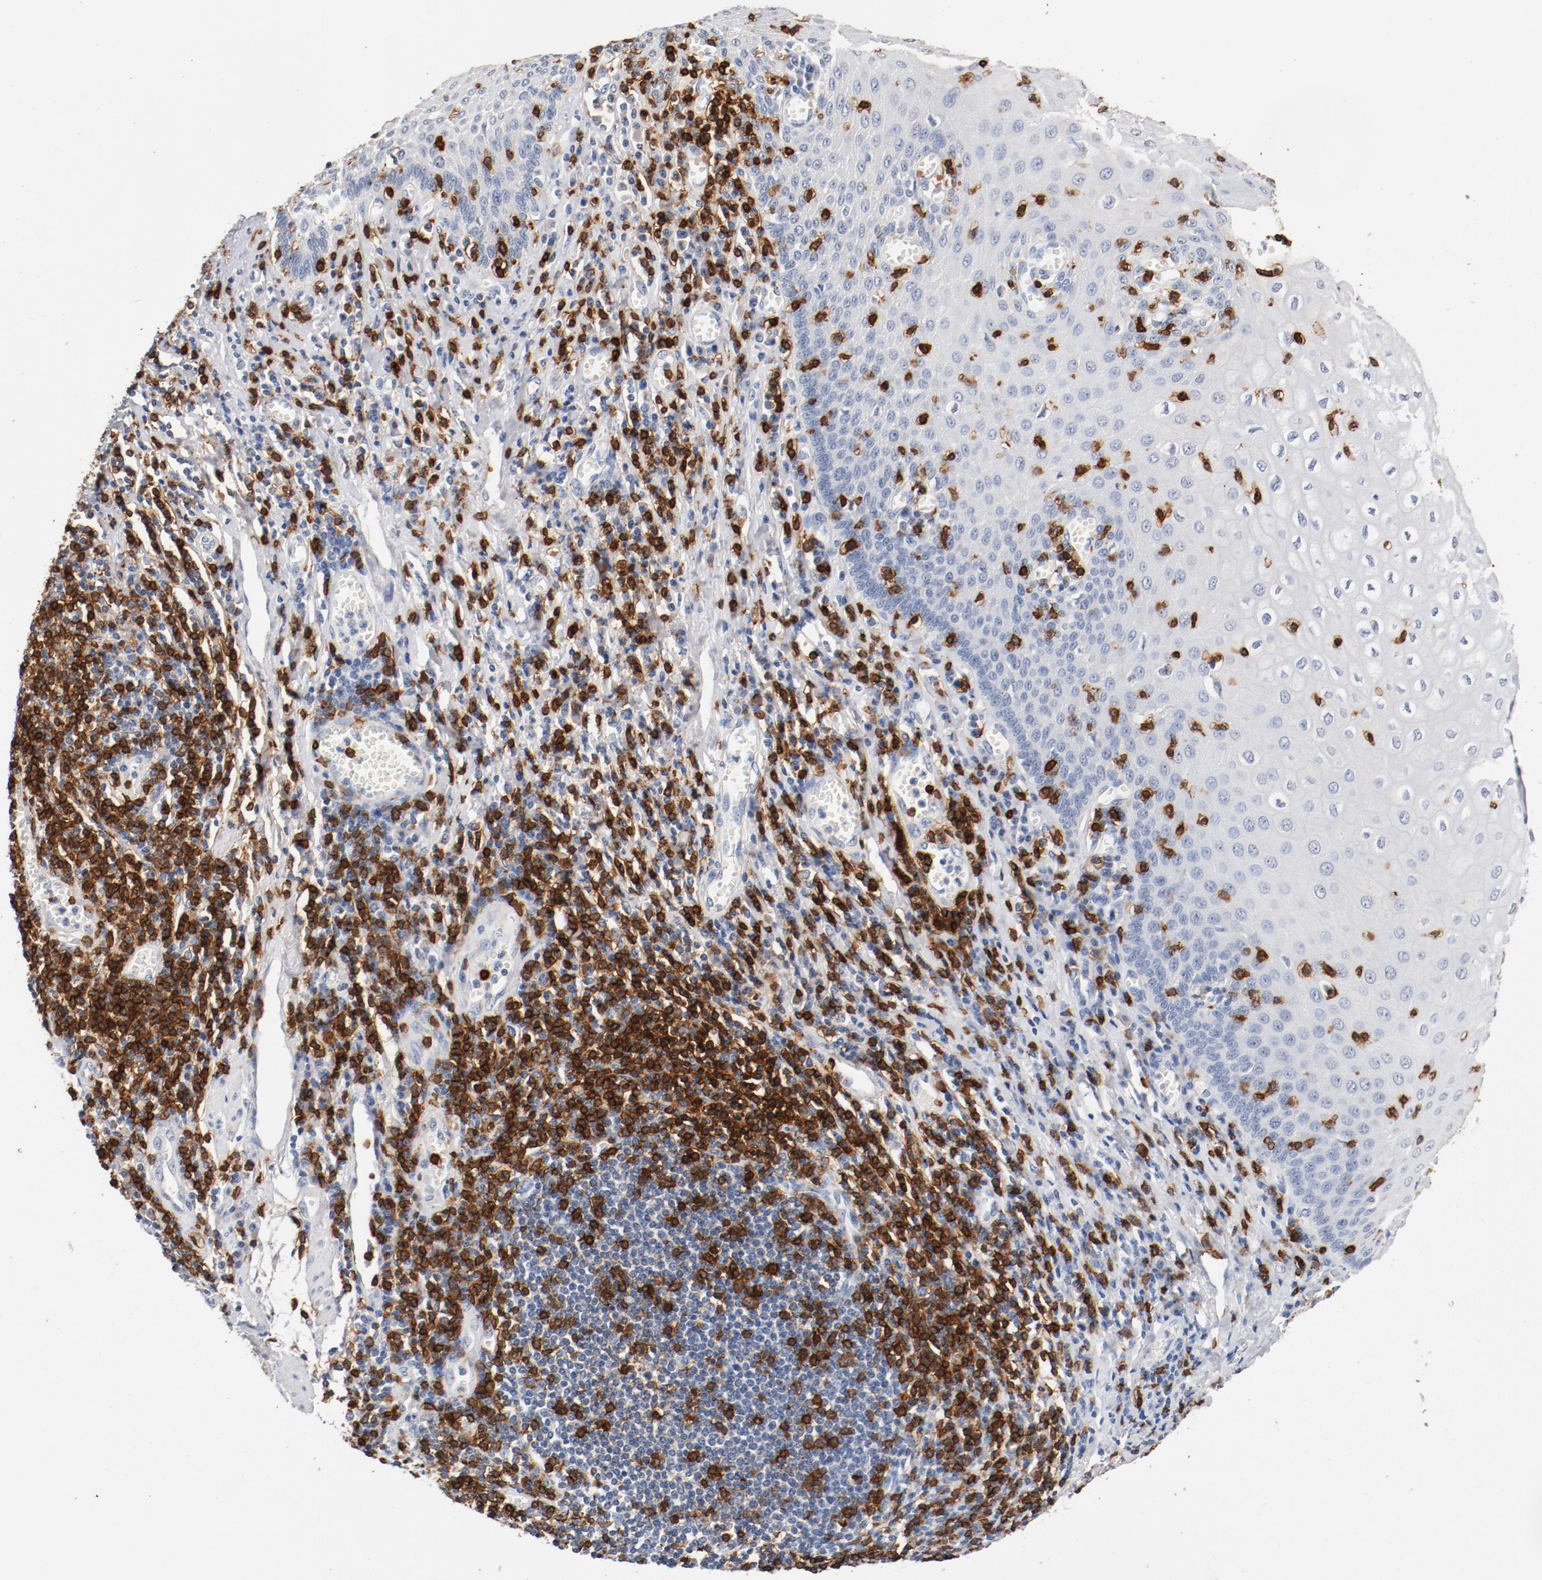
{"staining": {"intensity": "negative", "quantity": "none", "location": "none"}, "tissue": "esophagus", "cell_type": "Squamous epithelial cells", "image_type": "normal", "snomed": [{"axis": "morphology", "description": "Normal tissue, NOS"}, {"axis": "morphology", "description": "Squamous cell carcinoma, NOS"}, {"axis": "topography", "description": "Esophagus"}], "caption": "IHC photomicrograph of unremarkable esophagus: human esophagus stained with DAB demonstrates no significant protein positivity in squamous epithelial cells. (Brightfield microscopy of DAB immunohistochemistry at high magnification).", "gene": "CD247", "patient": {"sex": "male", "age": 65}}